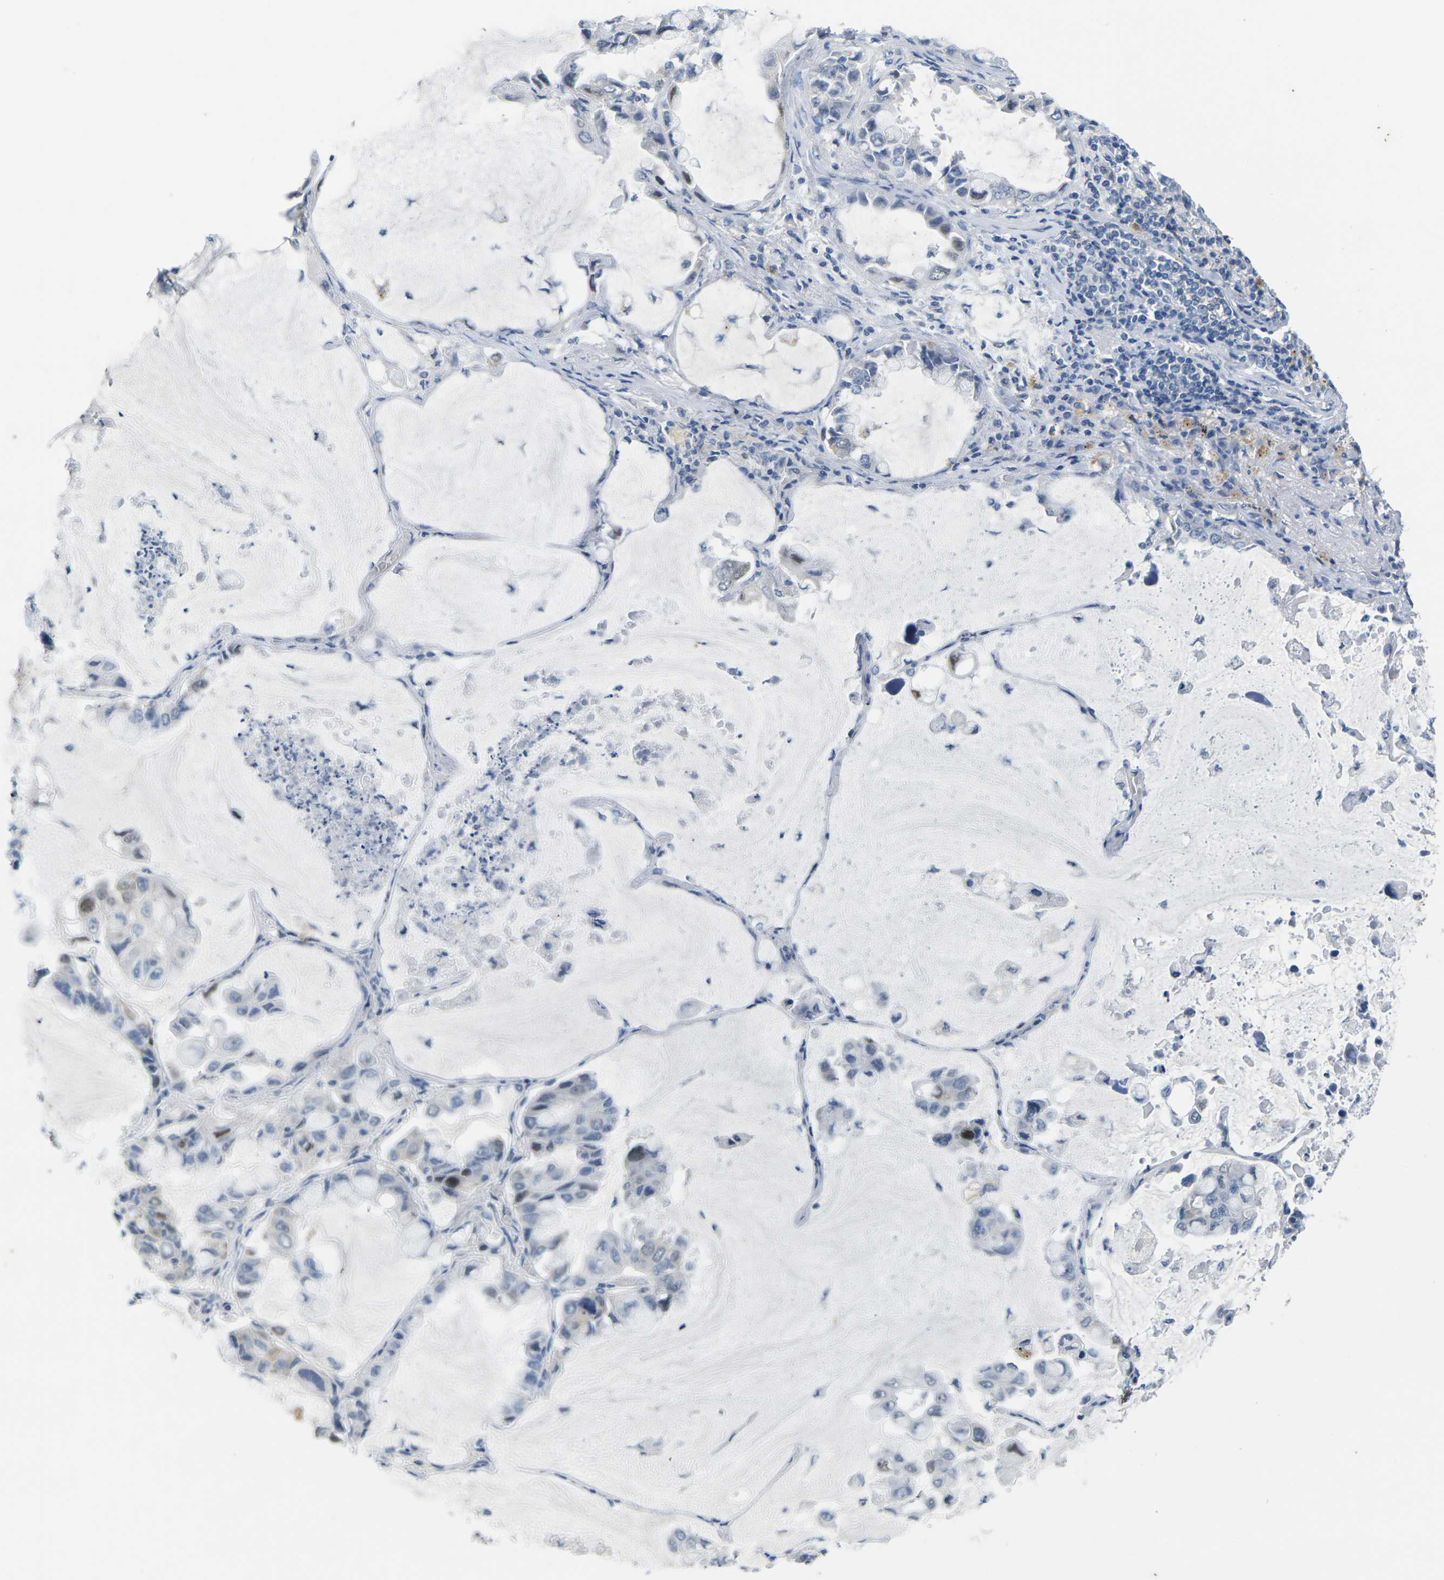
{"staining": {"intensity": "moderate", "quantity": "<25%", "location": "nuclear"}, "tissue": "lung cancer", "cell_type": "Tumor cells", "image_type": "cancer", "snomed": [{"axis": "morphology", "description": "Adenocarcinoma, NOS"}, {"axis": "topography", "description": "Lung"}], "caption": "Immunohistochemical staining of human lung cancer (adenocarcinoma) reveals low levels of moderate nuclear positivity in approximately <25% of tumor cells. (DAB = brown stain, brightfield microscopy at high magnification).", "gene": "CDK2", "patient": {"sex": "male", "age": 64}}